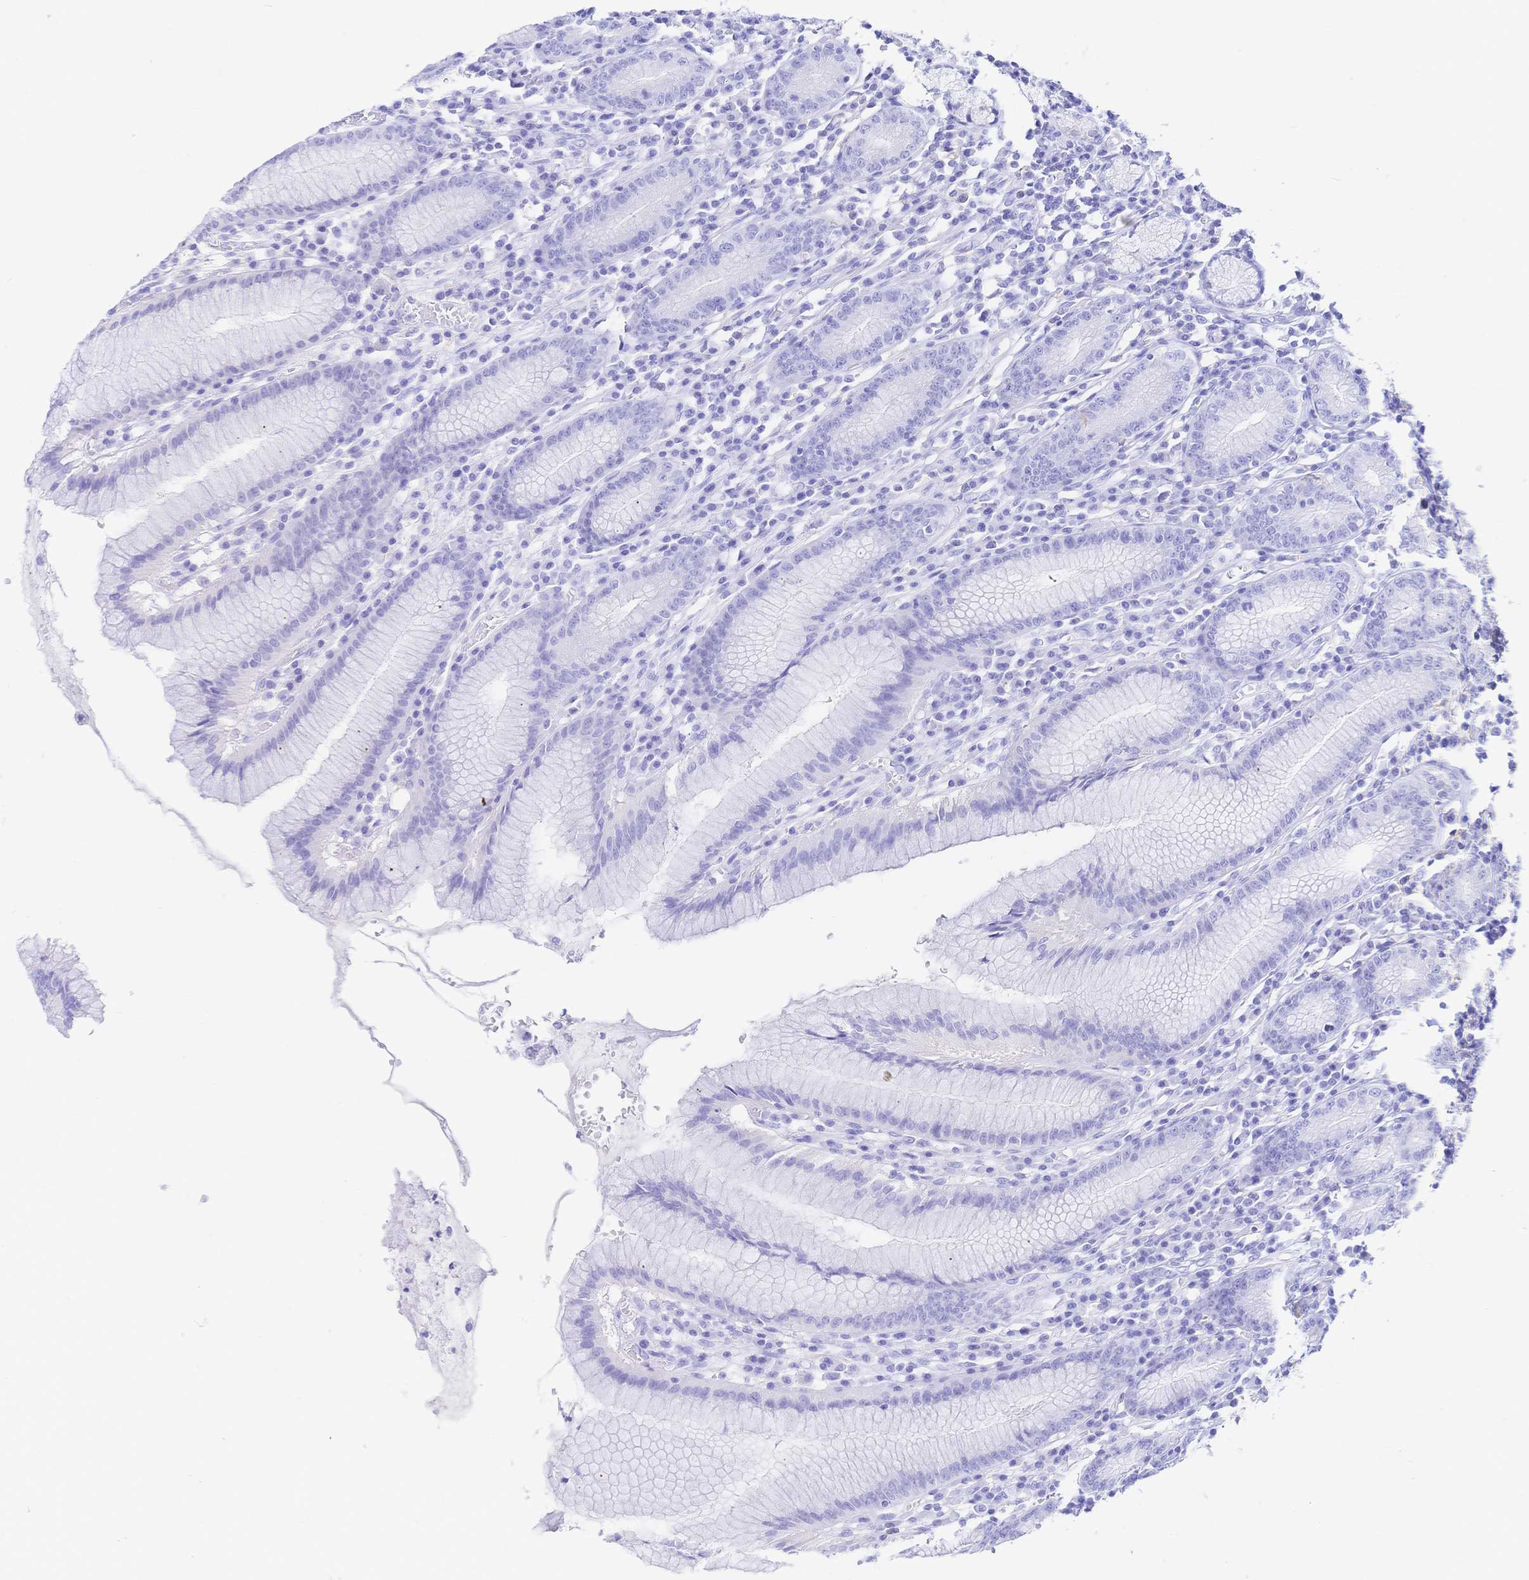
{"staining": {"intensity": "negative", "quantity": "none", "location": "none"}, "tissue": "stomach", "cell_type": "Glandular cells", "image_type": "normal", "snomed": [{"axis": "morphology", "description": "Normal tissue, NOS"}, {"axis": "topography", "description": "Stomach"}], "caption": "DAB immunohistochemical staining of benign human stomach shows no significant staining in glandular cells. (Brightfield microscopy of DAB immunohistochemistry (IHC) at high magnification).", "gene": "UMOD", "patient": {"sex": "male", "age": 55}}